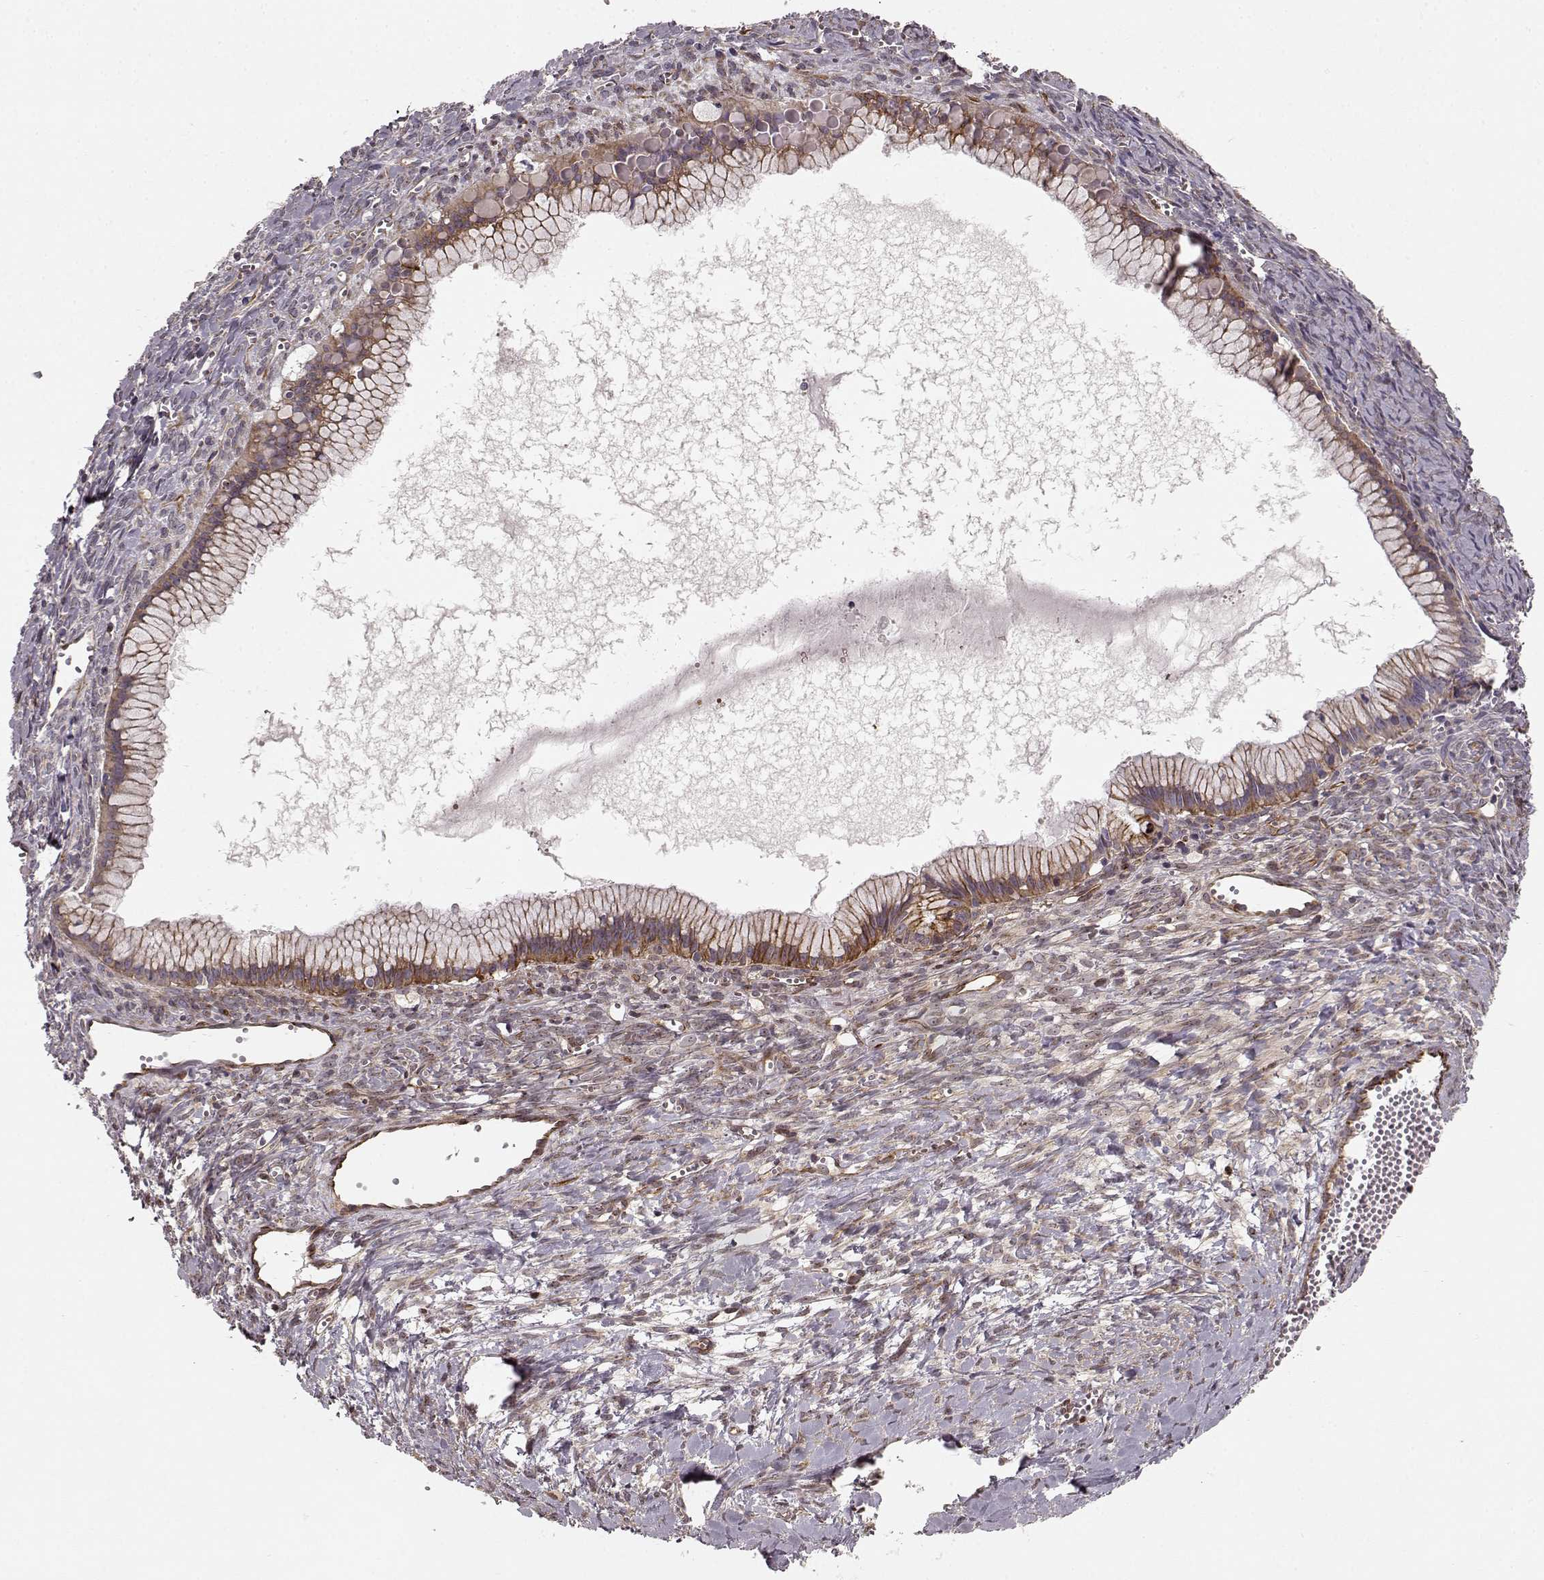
{"staining": {"intensity": "weak", "quantity": ">75%", "location": "cytoplasmic/membranous"}, "tissue": "ovarian cancer", "cell_type": "Tumor cells", "image_type": "cancer", "snomed": [{"axis": "morphology", "description": "Cystadenocarcinoma, mucinous, NOS"}, {"axis": "topography", "description": "Ovary"}], "caption": "Immunohistochemistry of ovarian cancer (mucinous cystadenocarcinoma) demonstrates low levels of weak cytoplasmic/membranous expression in approximately >75% of tumor cells. Using DAB (3,3'-diaminobenzidine) (brown) and hematoxylin (blue) stains, captured at high magnification using brightfield microscopy.", "gene": "MTR", "patient": {"sex": "female", "age": 41}}